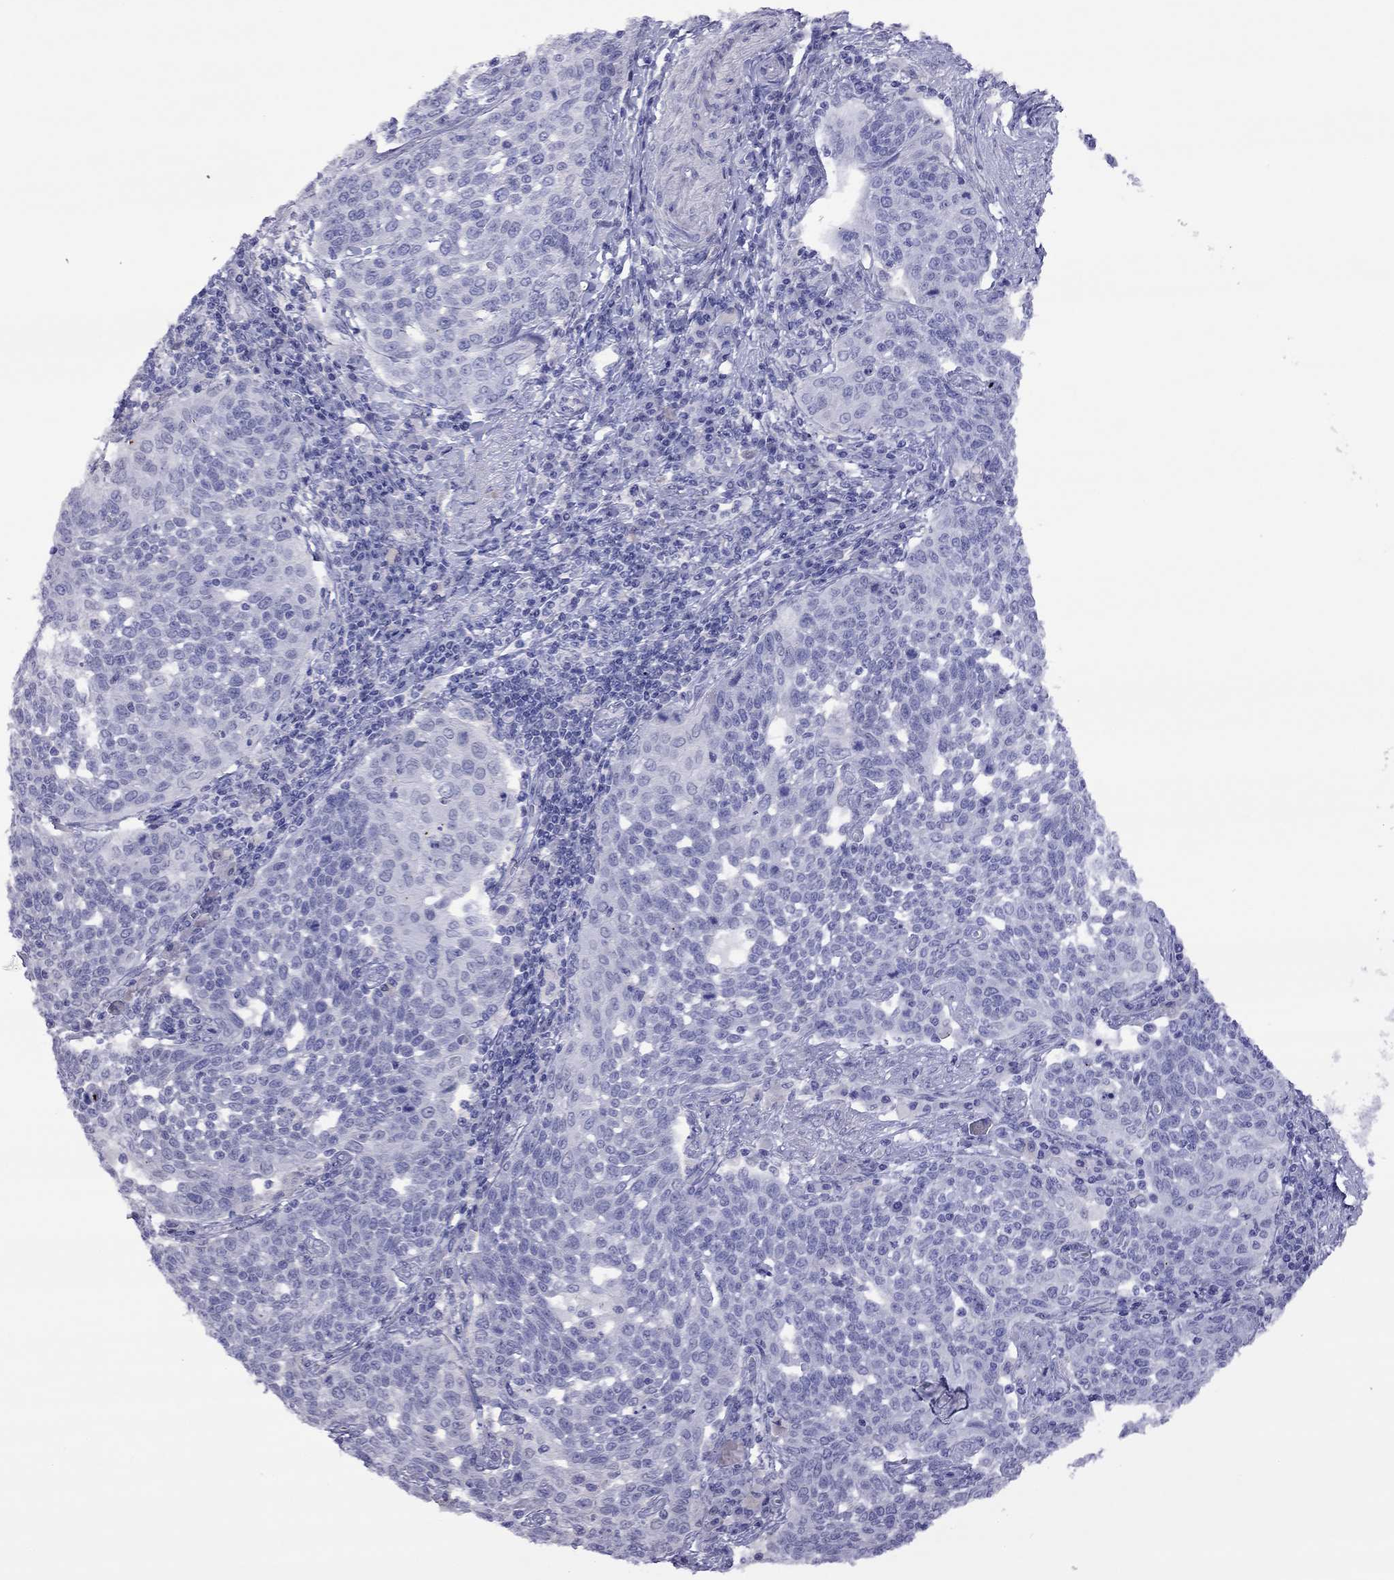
{"staining": {"intensity": "negative", "quantity": "none", "location": "none"}, "tissue": "cervical cancer", "cell_type": "Tumor cells", "image_type": "cancer", "snomed": [{"axis": "morphology", "description": "Squamous cell carcinoma, NOS"}, {"axis": "topography", "description": "Cervix"}], "caption": "Human cervical cancer (squamous cell carcinoma) stained for a protein using IHC reveals no expression in tumor cells.", "gene": "SLC30A8", "patient": {"sex": "female", "age": 34}}